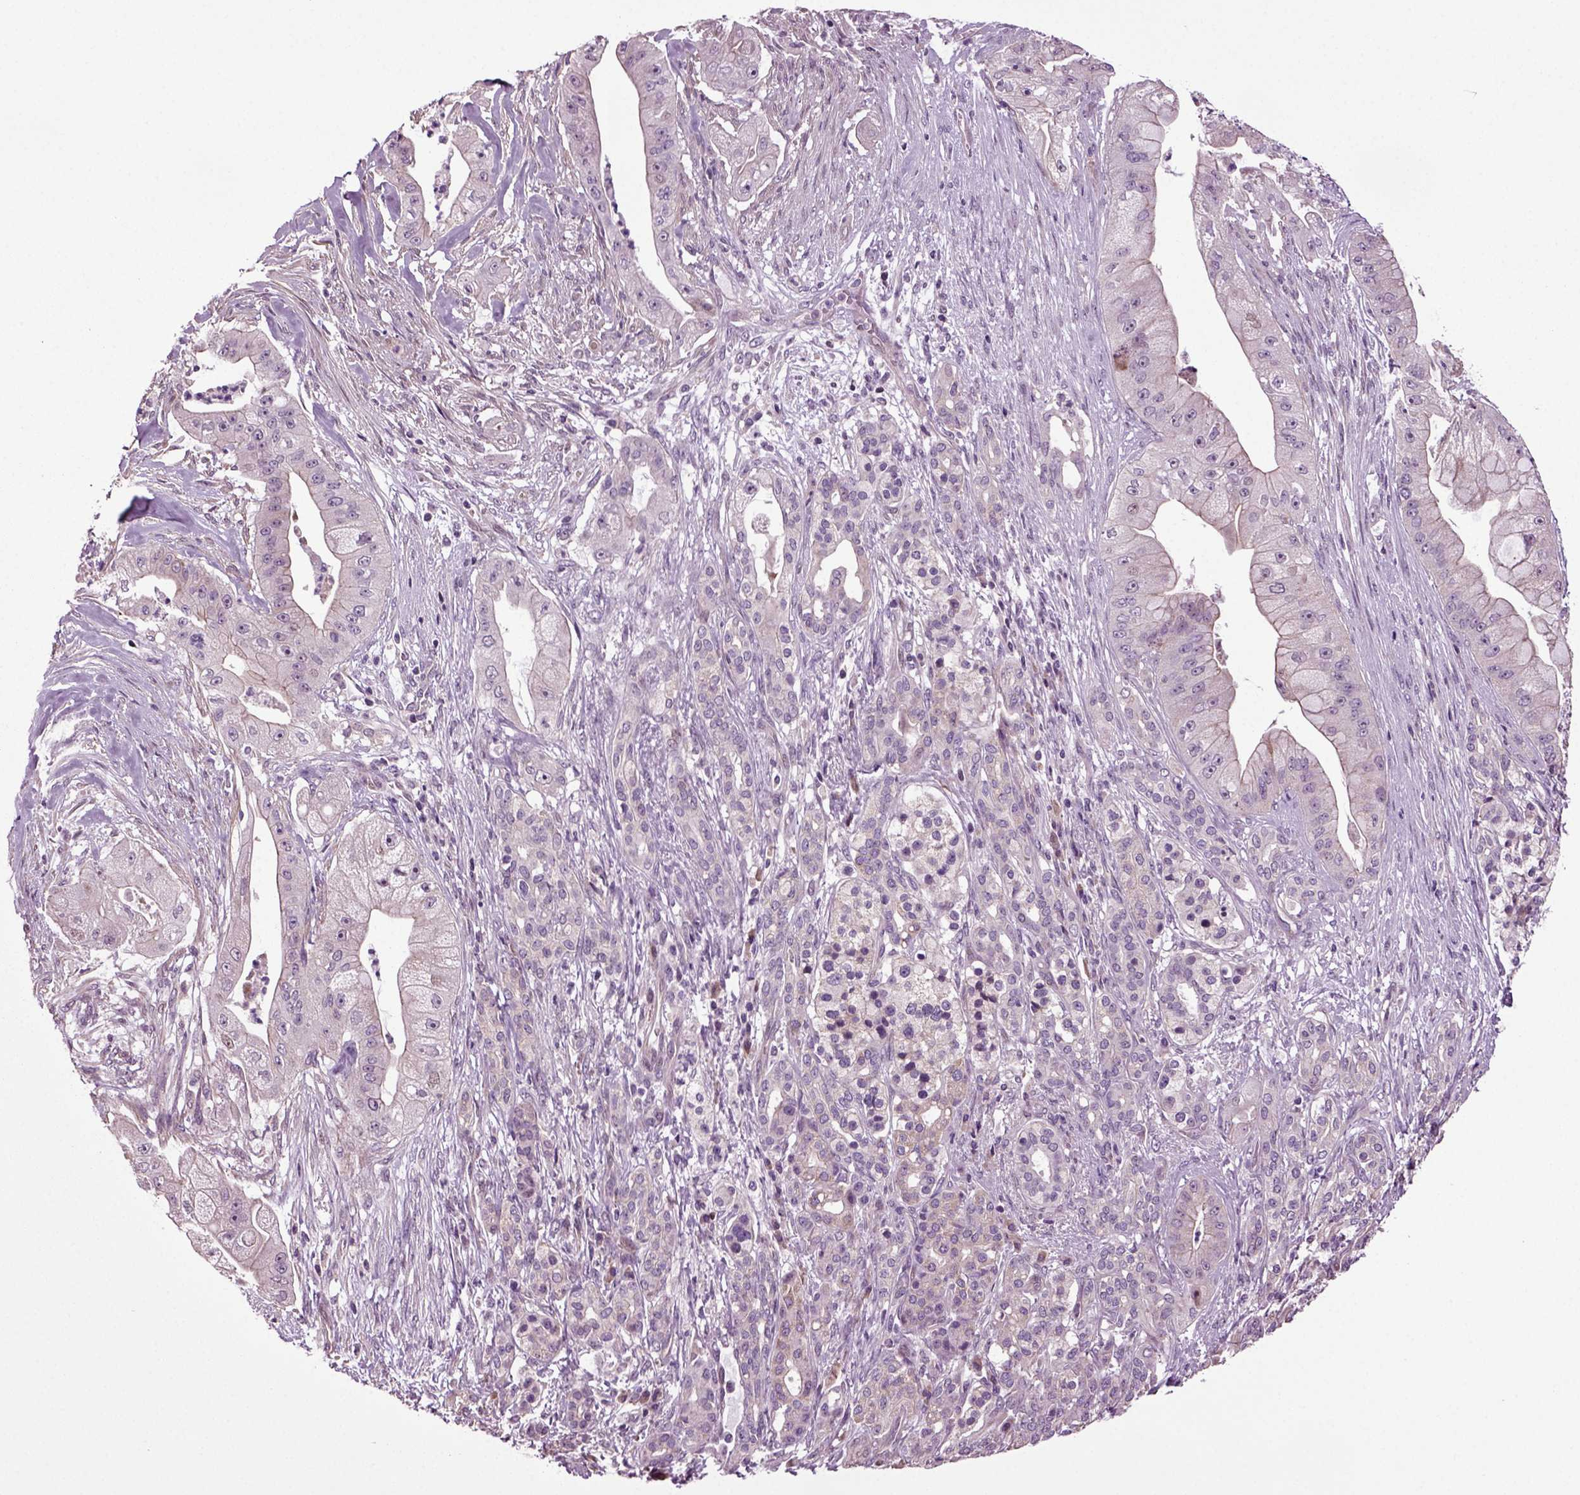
{"staining": {"intensity": "weak", "quantity": "<25%", "location": "cytoplasmic/membranous"}, "tissue": "pancreatic cancer", "cell_type": "Tumor cells", "image_type": "cancer", "snomed": [{"axis": "morphology", "description": "Normal tissue, NOS"}, {"axis": "morphology", "description": "Inflammation, NOS"}, {"axis": "morphology", "description": "Adenocarcinoma, NOS"}, {"axis": "topography", "description": "Pancreas"}], "caption": "This is an immunohistochemistry histopathology image of human pancreatic cancer (adenocarcinoma). There is no positivity in tumor cells.", "gene": "HAGHL", "patient": {"sex": "male", "age": 57}}